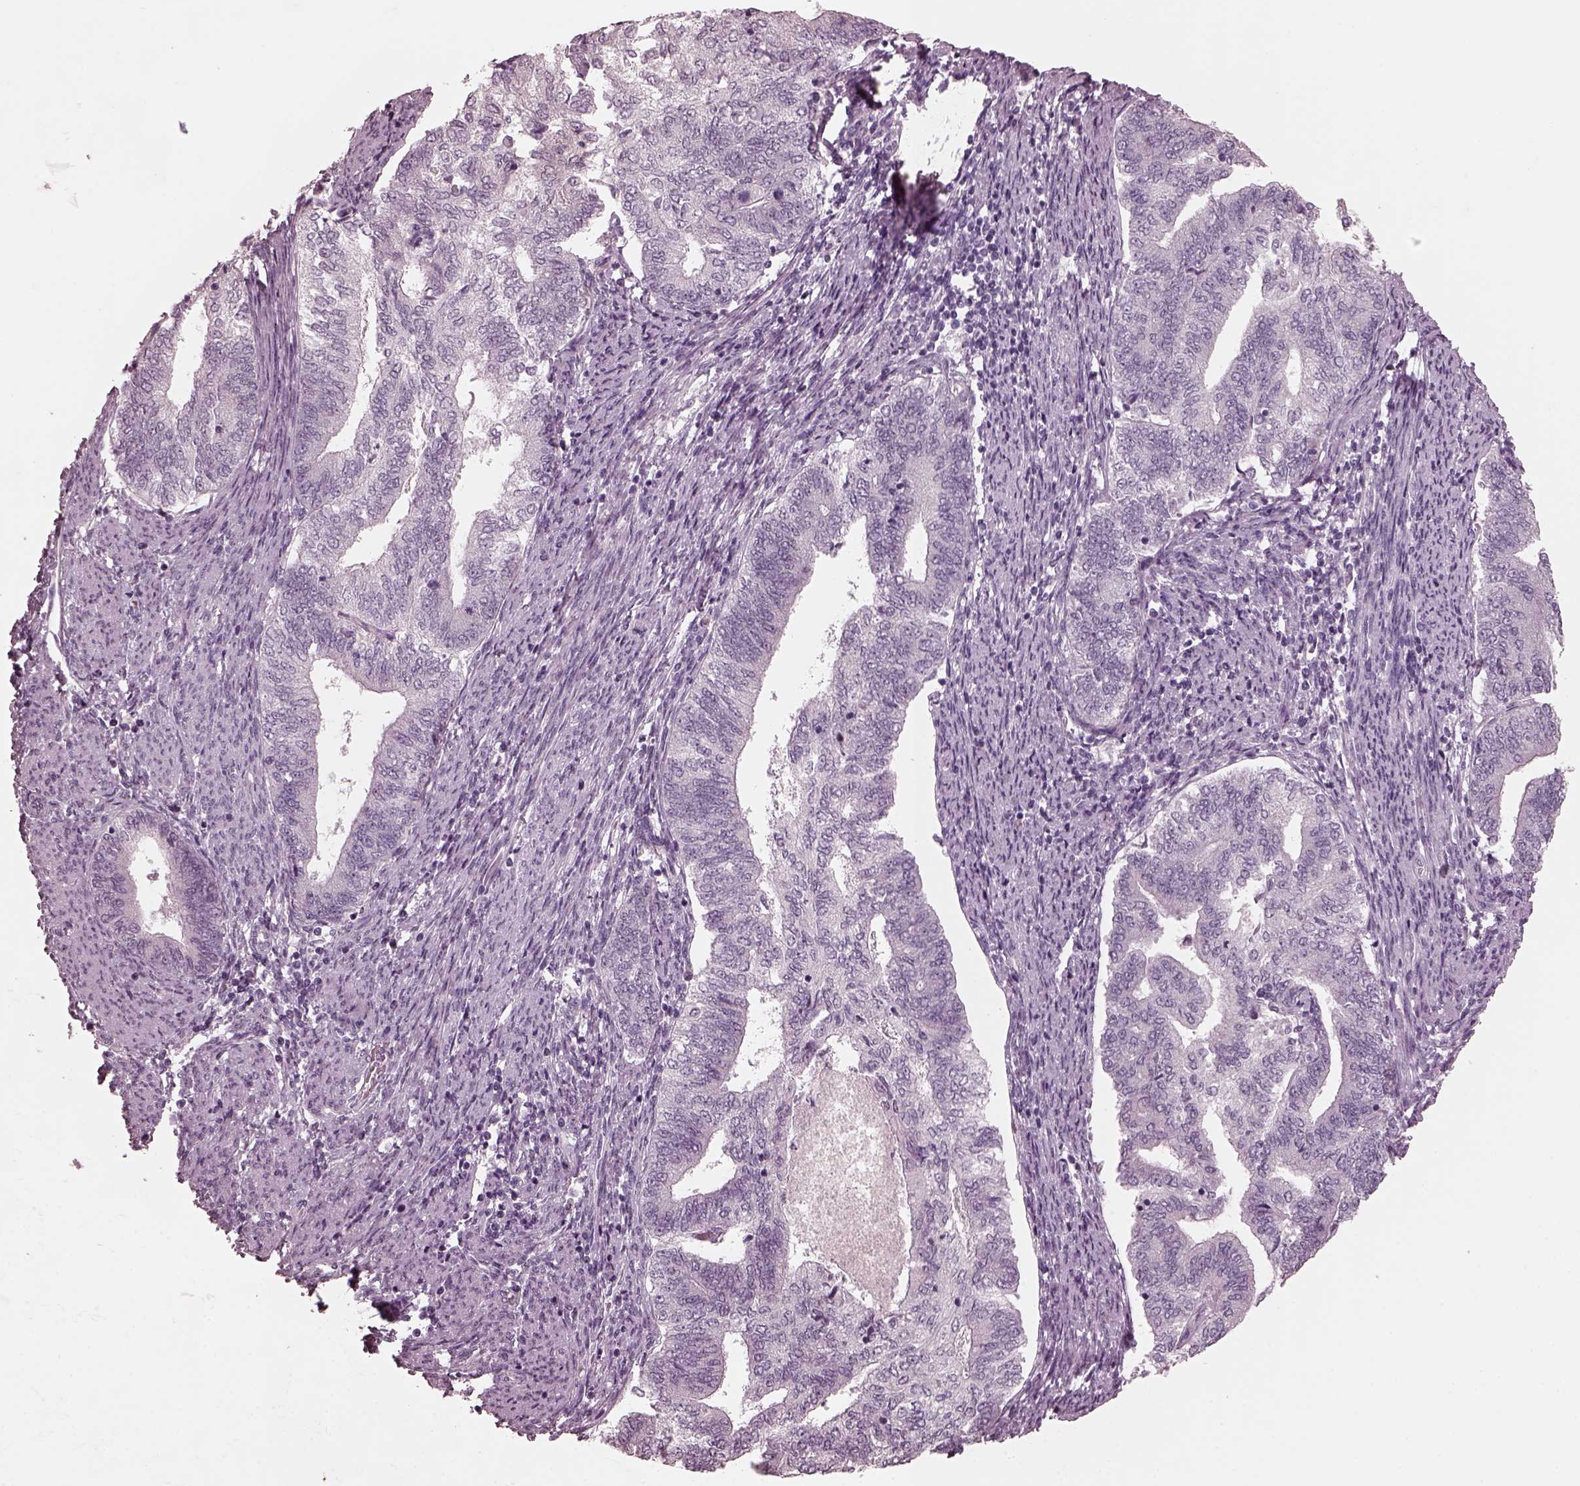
{"staining": {"intensity": "negative", "quantity": "none", "location": "none"}, "tissue": "endometrial cancer", "cell_type": "Tumor cells", "image_type": "cancer", "snomed": [{"axis": "morphology", "description": "Adenocarcinoma, NOS"}, {"axis": "topography", "description": "Endometrium"}], "caption": "An IHC photomicrograph of endometrial cancer (adenocarcinoma) is shown. There is no staining in tumor cells of endometrial cancer (adenocarcinoma).", "gene": "CGA", "patient": {"sex": "female", "age": 65}}